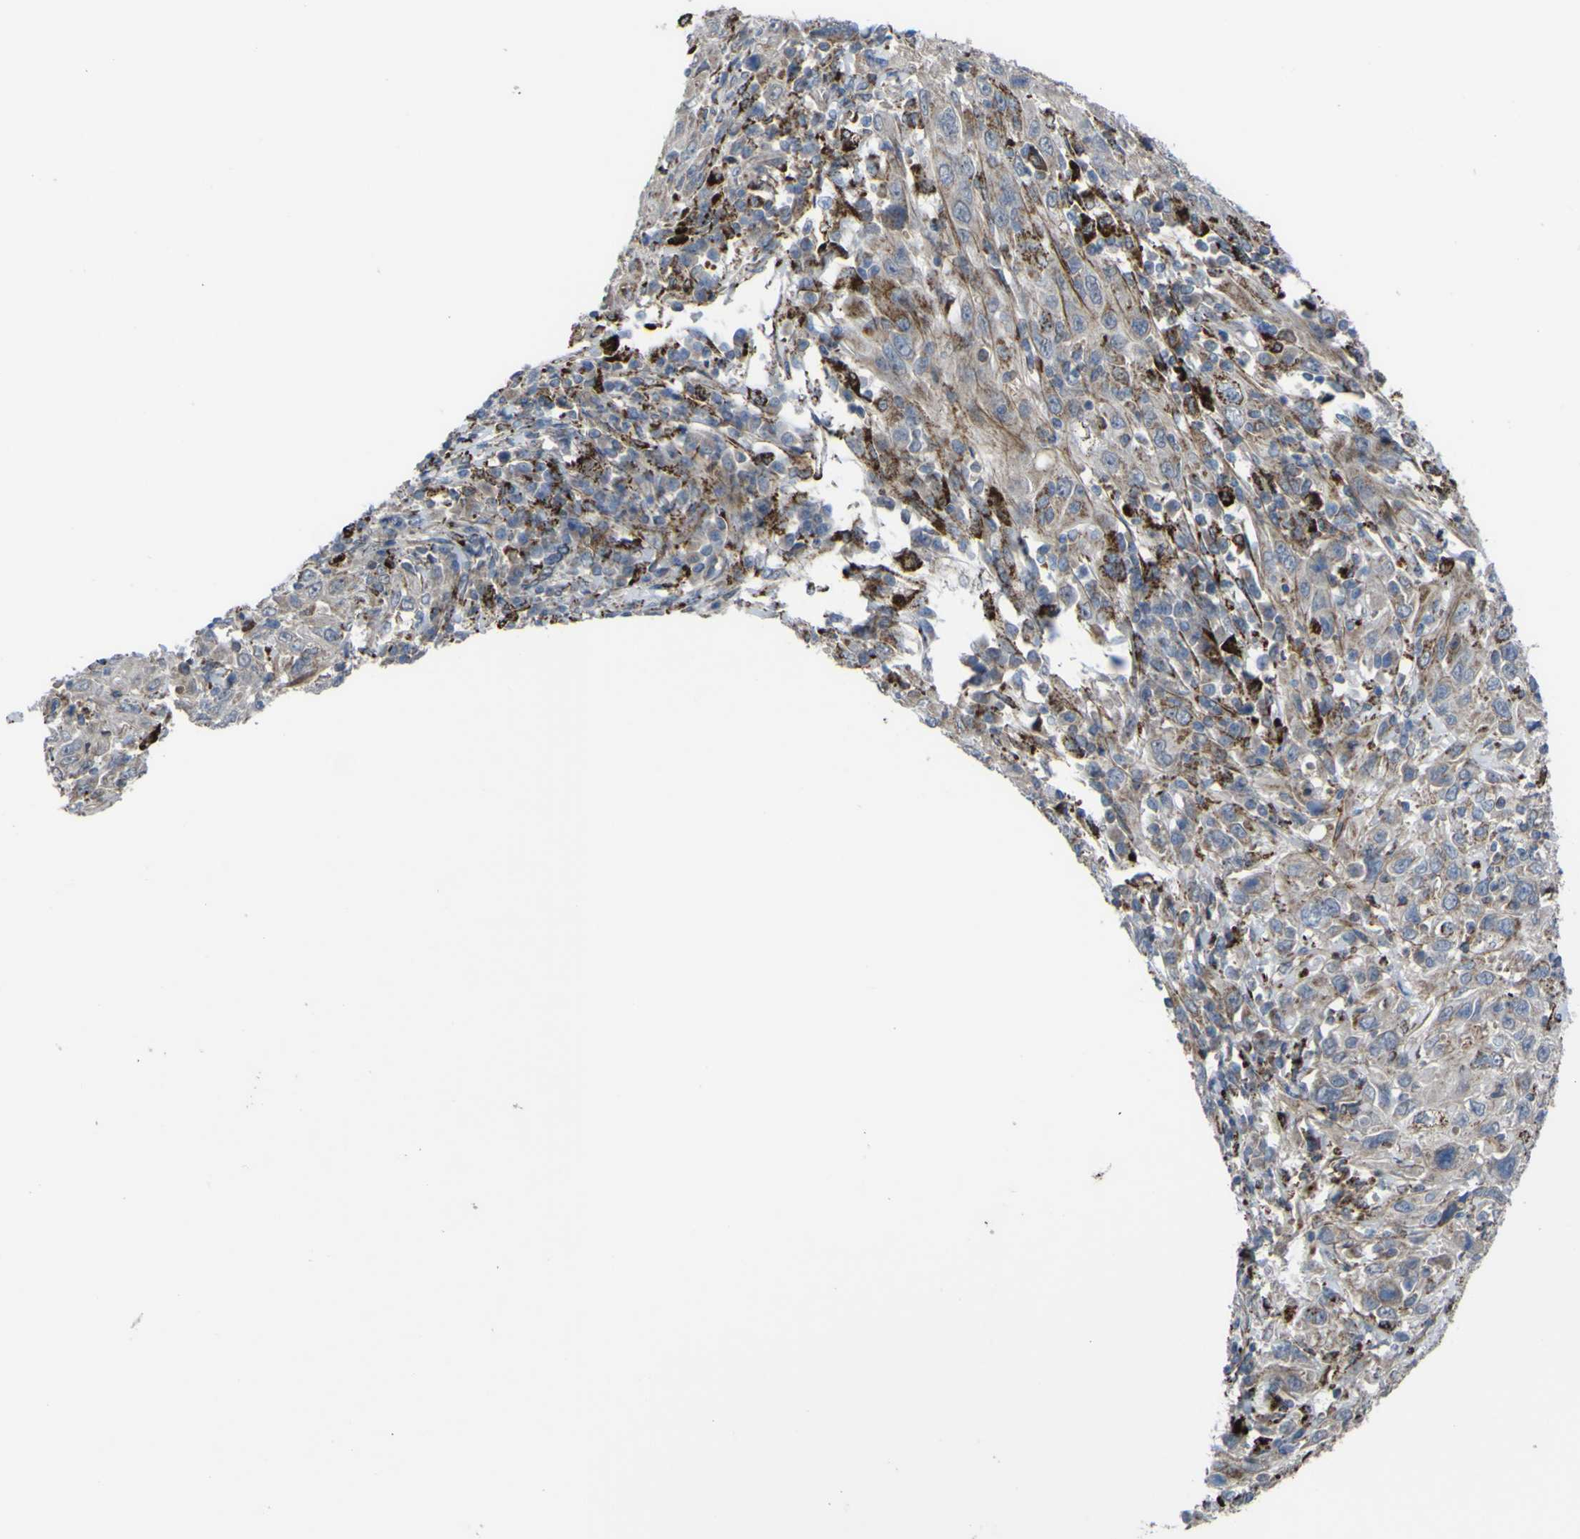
{"staining": {"intensity": "moderate", "quantity": "<25%", "location": "cytoplasmic/membranous"}, "tissue": "cervical cancer", "cell_type": "Tumor cells", "image_type": "cancer", "snomed": [{"axis": "morphology", "description": "Squamous cell carcinoma, NOS"}, {"axis": "topography", "description": "Cervix"}], "caption": "Cervical cancer was stained to show a protein in brown. There is low levels of moderate cytoplasmic/membranous expression in approximately <25% of tumor cells. (brown staining indicates protein expression, while blue staining denotes nuclei).", "gene": "GPLD1", "patient": {"sex": "female", "age": 46}}